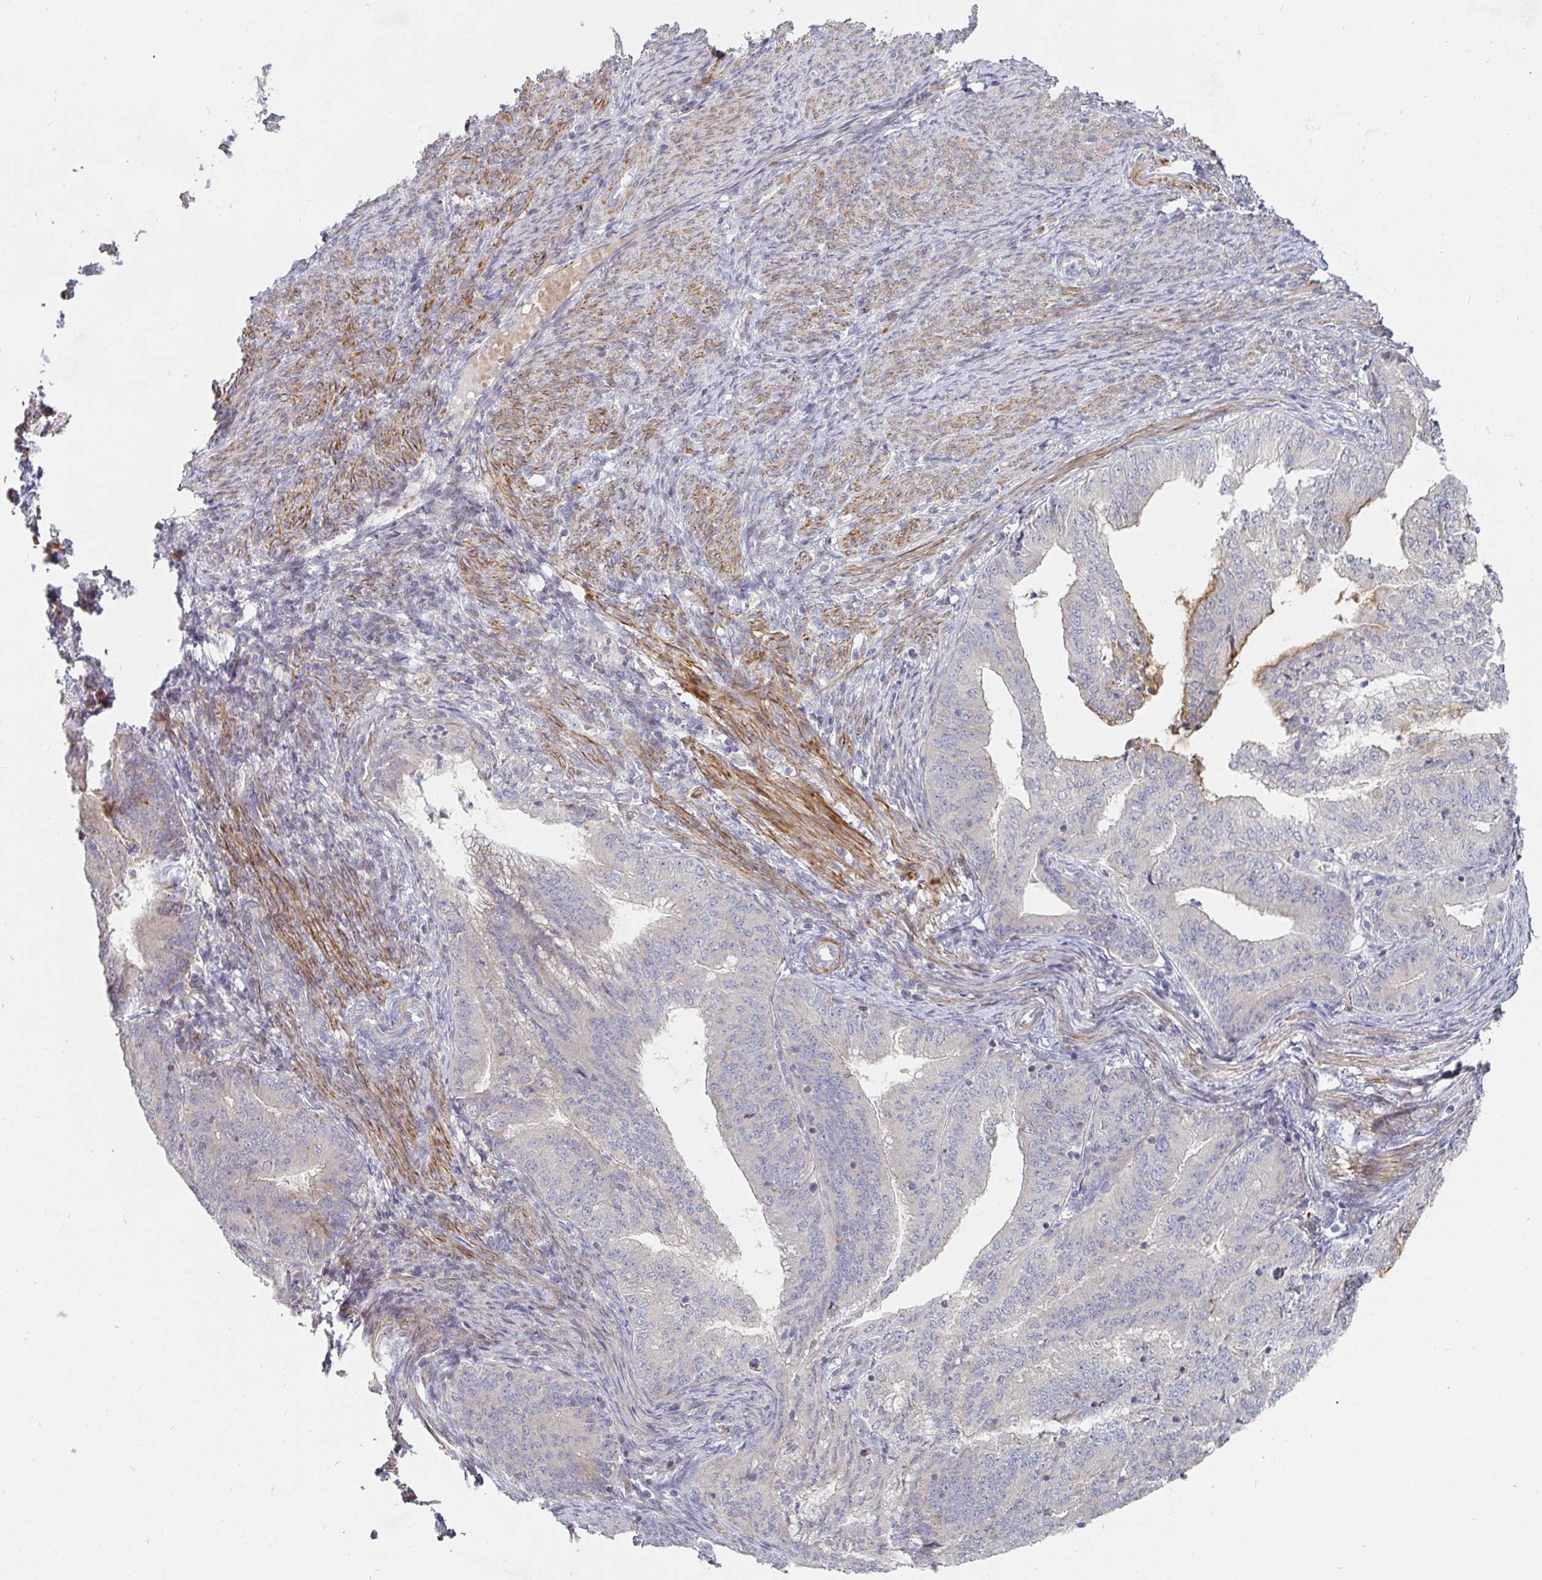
{"staining": {"intensity": "negative", "quantity": "none", "location": "none"}, "tissue": "endometrial cancer", "cell_type": "Tumor cells", "image_type": "cancer", "snomed": [{"axis": "morphology", "description": "Adenocarcinoma, NOS"}, {"axis": "topography", "description": "Endometrium"}], "caption": "A high-resolution image shows immunohistochemistry (IHC) staining of endometrial cancer (adenocarcinoma), which demonstrates no significant positivity in tumor cells.", "gene": "SSH2", "patient": {"sex": "female", "age": 57}}